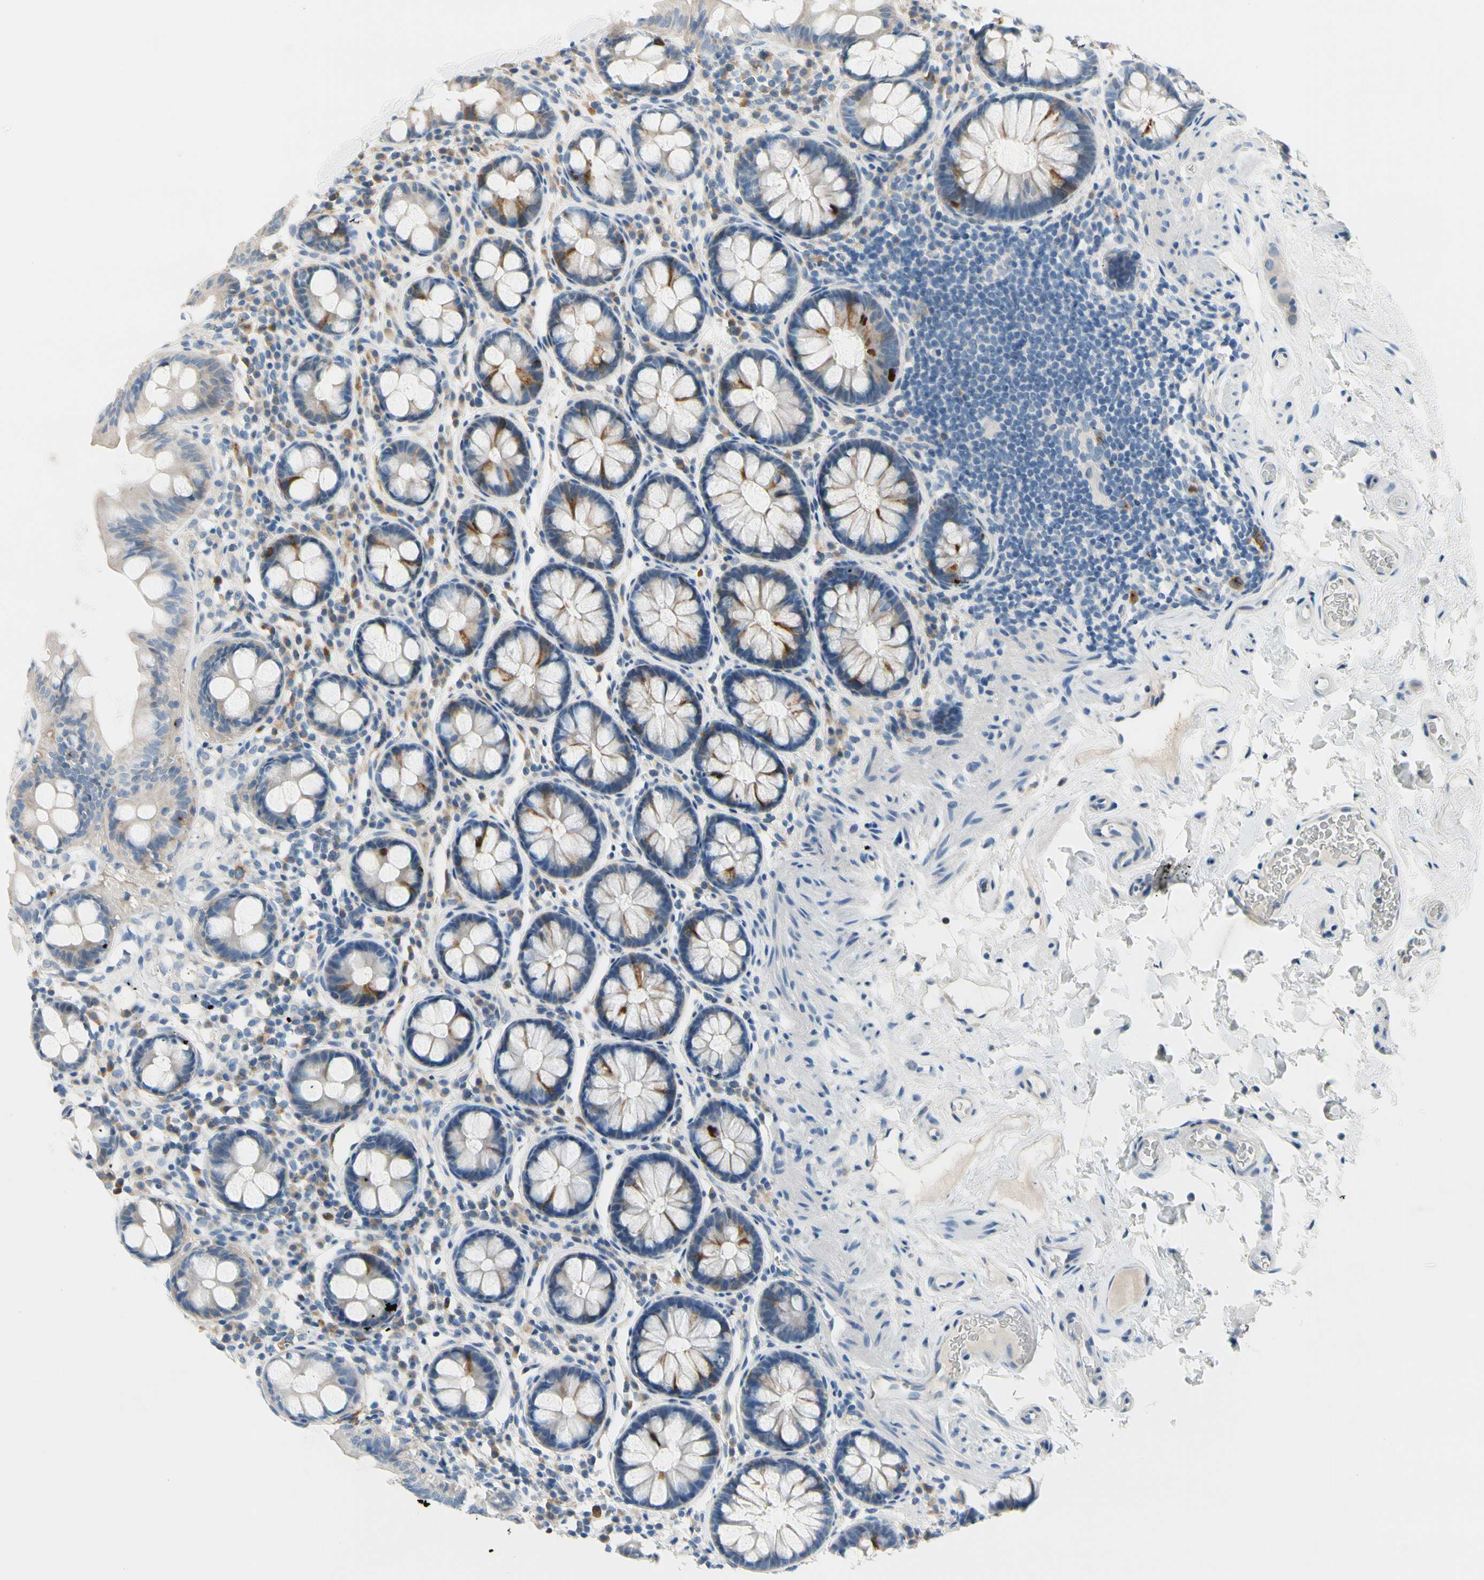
{"staining": {"intensity": "negative", "quantity": "none", "location": "none"}, "tissue": "colon", "cell_type": "Endothelial cells", "image_type": "normal", "snomed": [{"axis": "morphology", "description": "Normal tissue, NOS"}, {"axis": "topography", "description": "Colon"}], "caption": "IHC histopathology image of benign human colon stained for a protein (brown), which shows no expression in endothelial cells.", "gene": "CKAP2", "patient": {"sex": "female", "age": 80}}